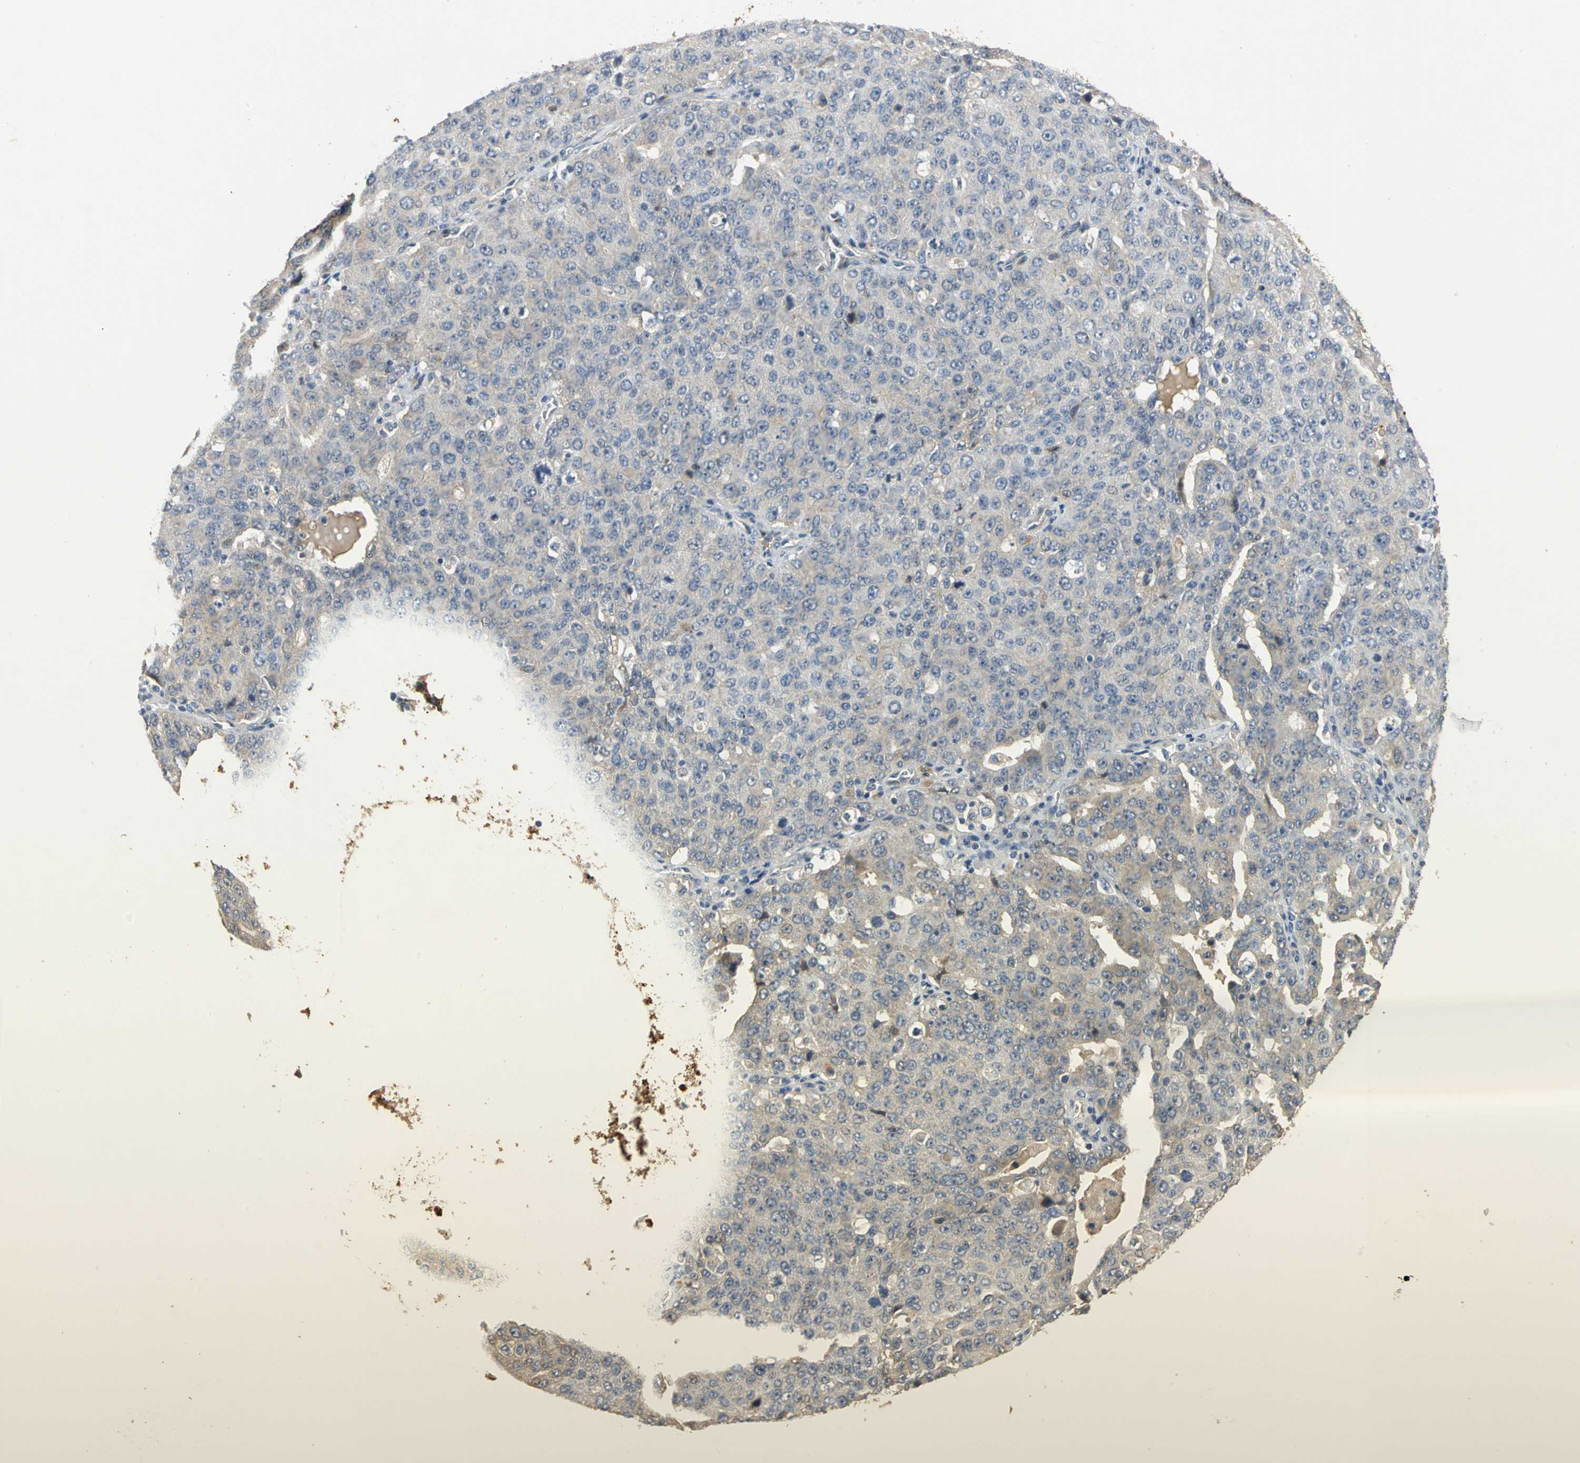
{"staining": {"intensity": "negative", "quantity": "none", "location": "none"}, "tissue": "ovarian cancer", "cell_type": "Tumor cells", "image_type": "cancer", "snomed": [{"axis": "morphology", "description": "Carcinoma, endometroid"}, {"axis": "topography", "description": "Ovary"}], "caption": "A high-resolution histopathology image shows immunohistochemistry (IHC) staining of endometroid carcinoma (ovarian), which demonstrates no significant positivity in tumor cells.", "gene": "IL17RB", "patient": {"sex": "female", "age": 62}}